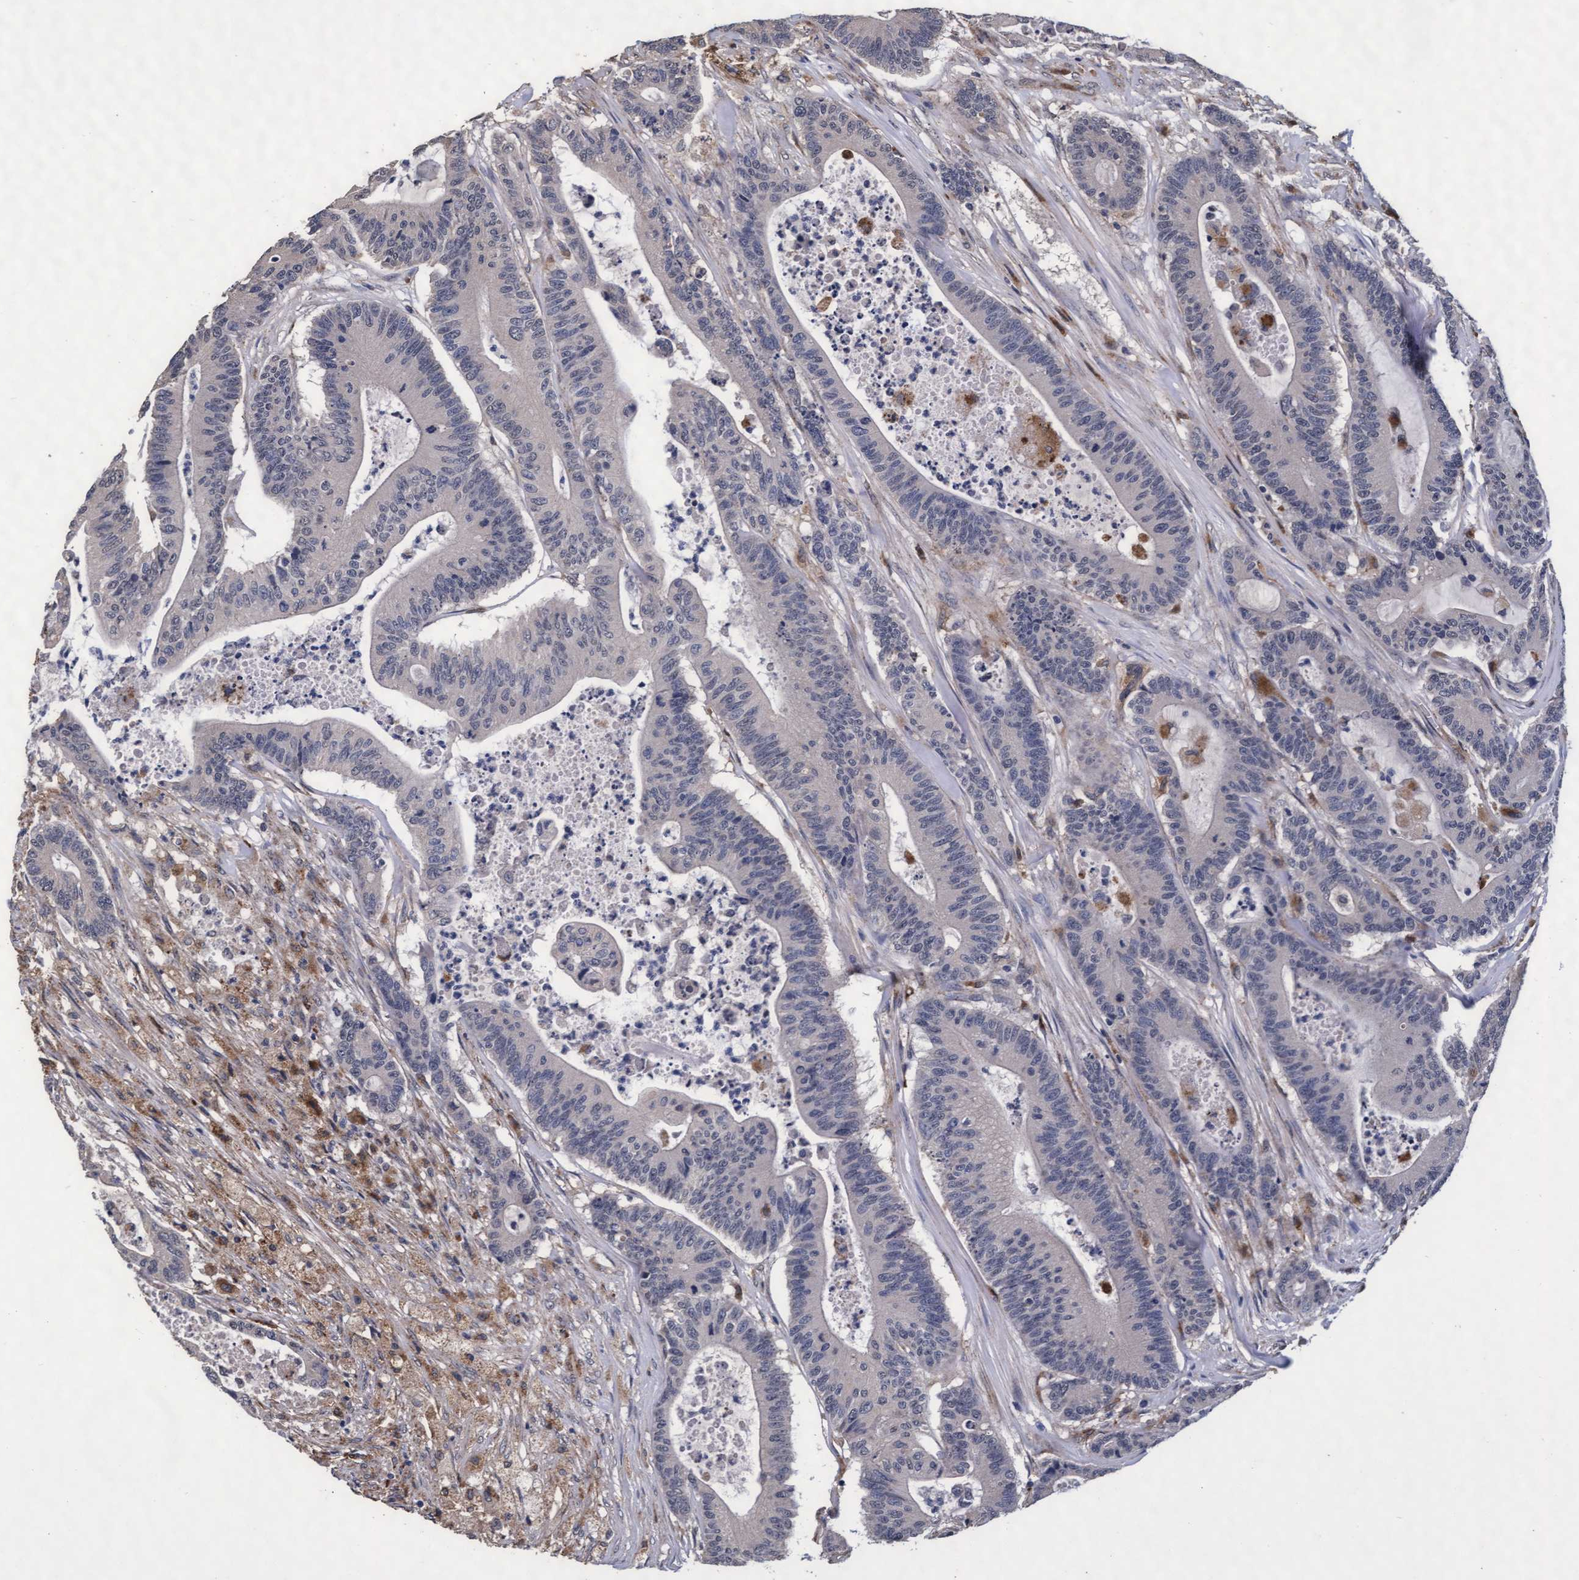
{"staining": {"intensity": "negative", "quantity": "none", "location": "none"}, "tissue": "colorectal cancer", "cell_type": "Tumor cells", "image_type": "cancer", "snomed": [{"axis": "morphology", "description": "Adenocarcinoma, NOS"}, {"axis": "topography", "description": "Colon"}], "caption": "Immunohistochemistry histopathology image of neoplastic tissue: adenocarcinoma (colorectal) stained with DAB exhibits no significant protein positivity in tumor cells.", "gene": "CPQ", "patient": {"sex": "female", "age": 84}}